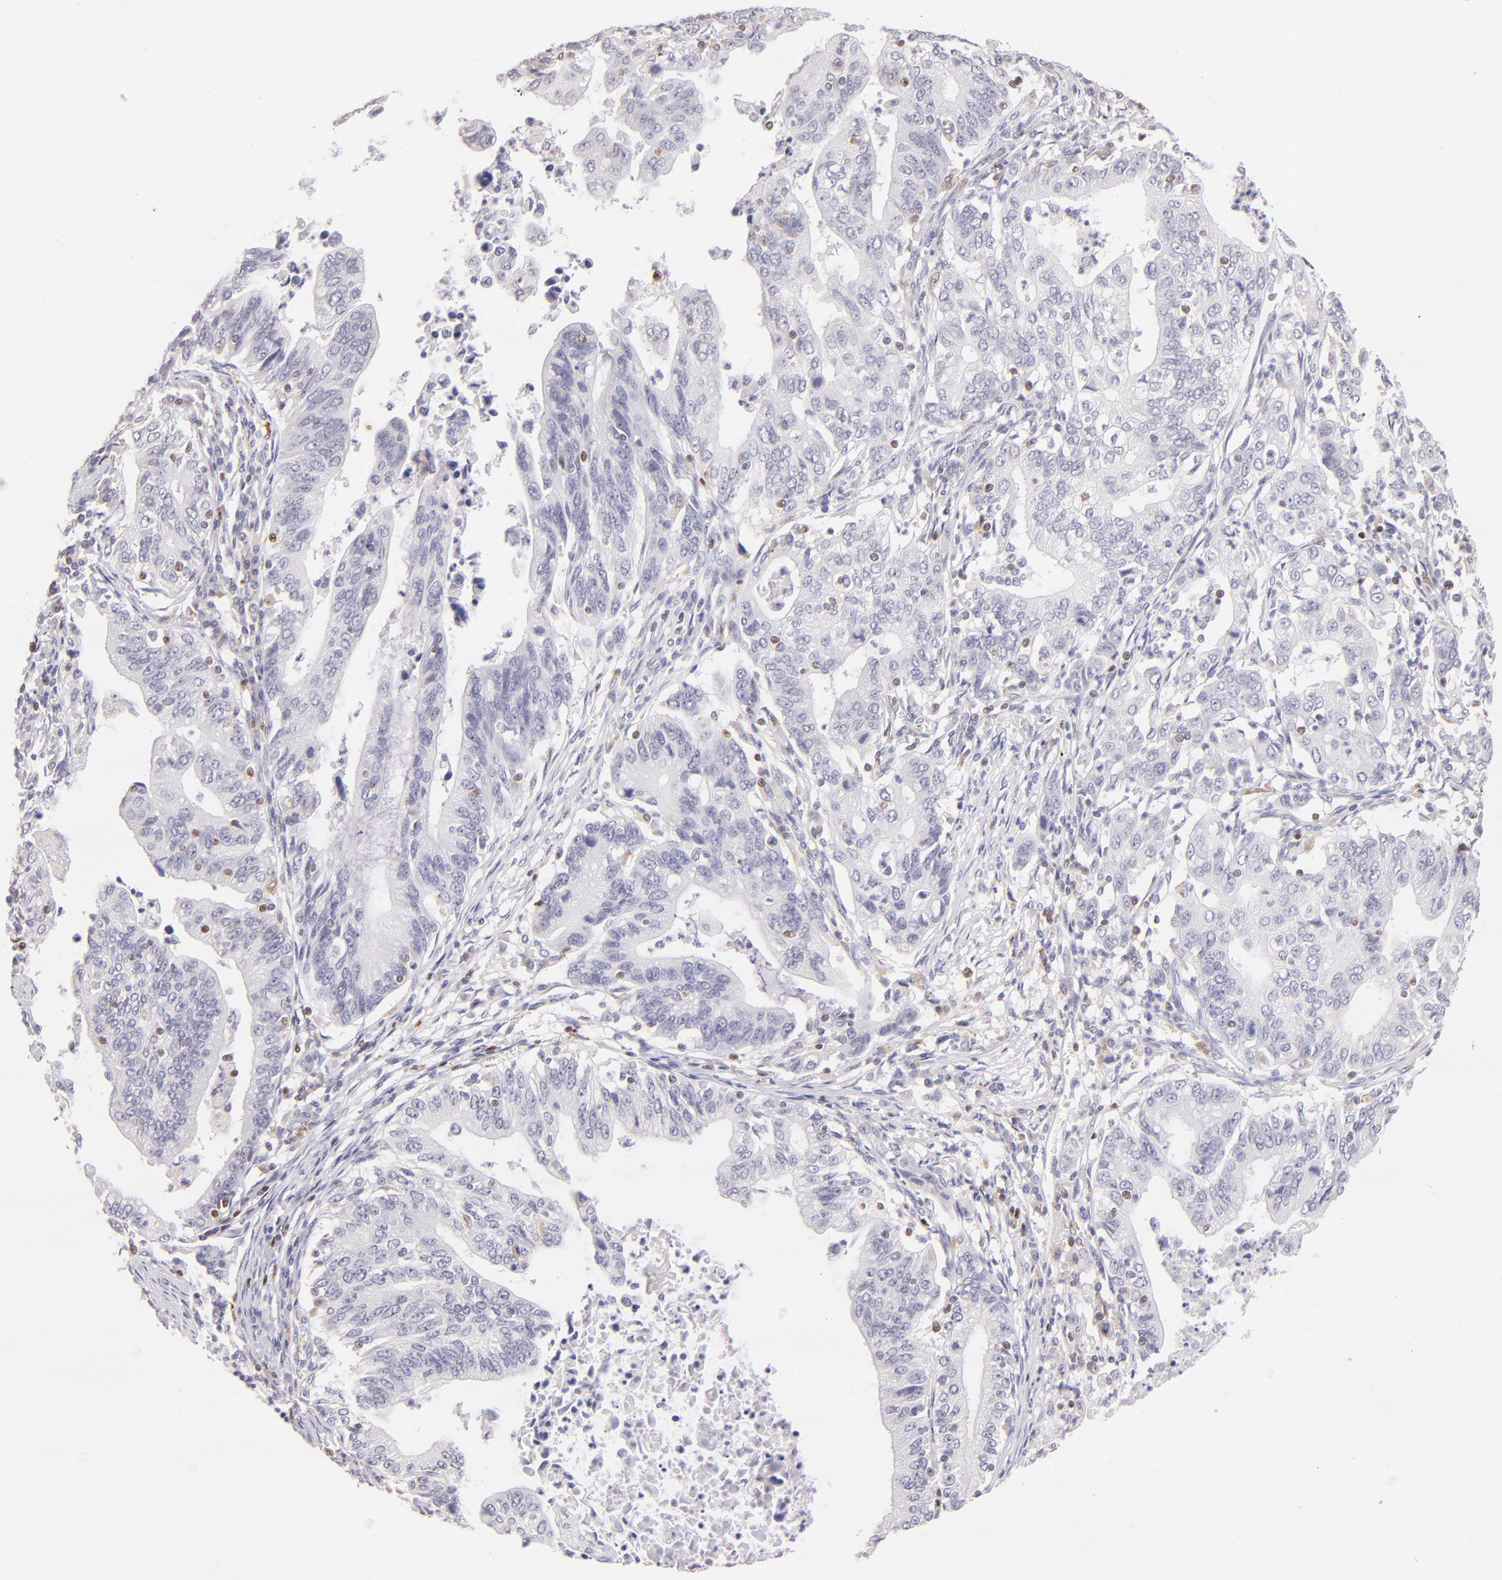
{"staining": {"intensity": "negative", "quantity": "none", "location": "none"}, "tissue": "stomach cancer", "cell_type": "Tumor cells", "image_type": "cancer", "snomed": [{"axis": "morphology", "description": "Adenocarcinoma, NOS"}, {"axis": "topography", "description": "Stomach, upper"}], "caption": "Tumor cells show no significant protein staining in stomach cancer (adenocarcinoma). (Immunohistochemistry (ihc), brightfield microscopy, high magnification).", "gene": "ZAP70", "patient": {"sex": "female", "age": 50}}